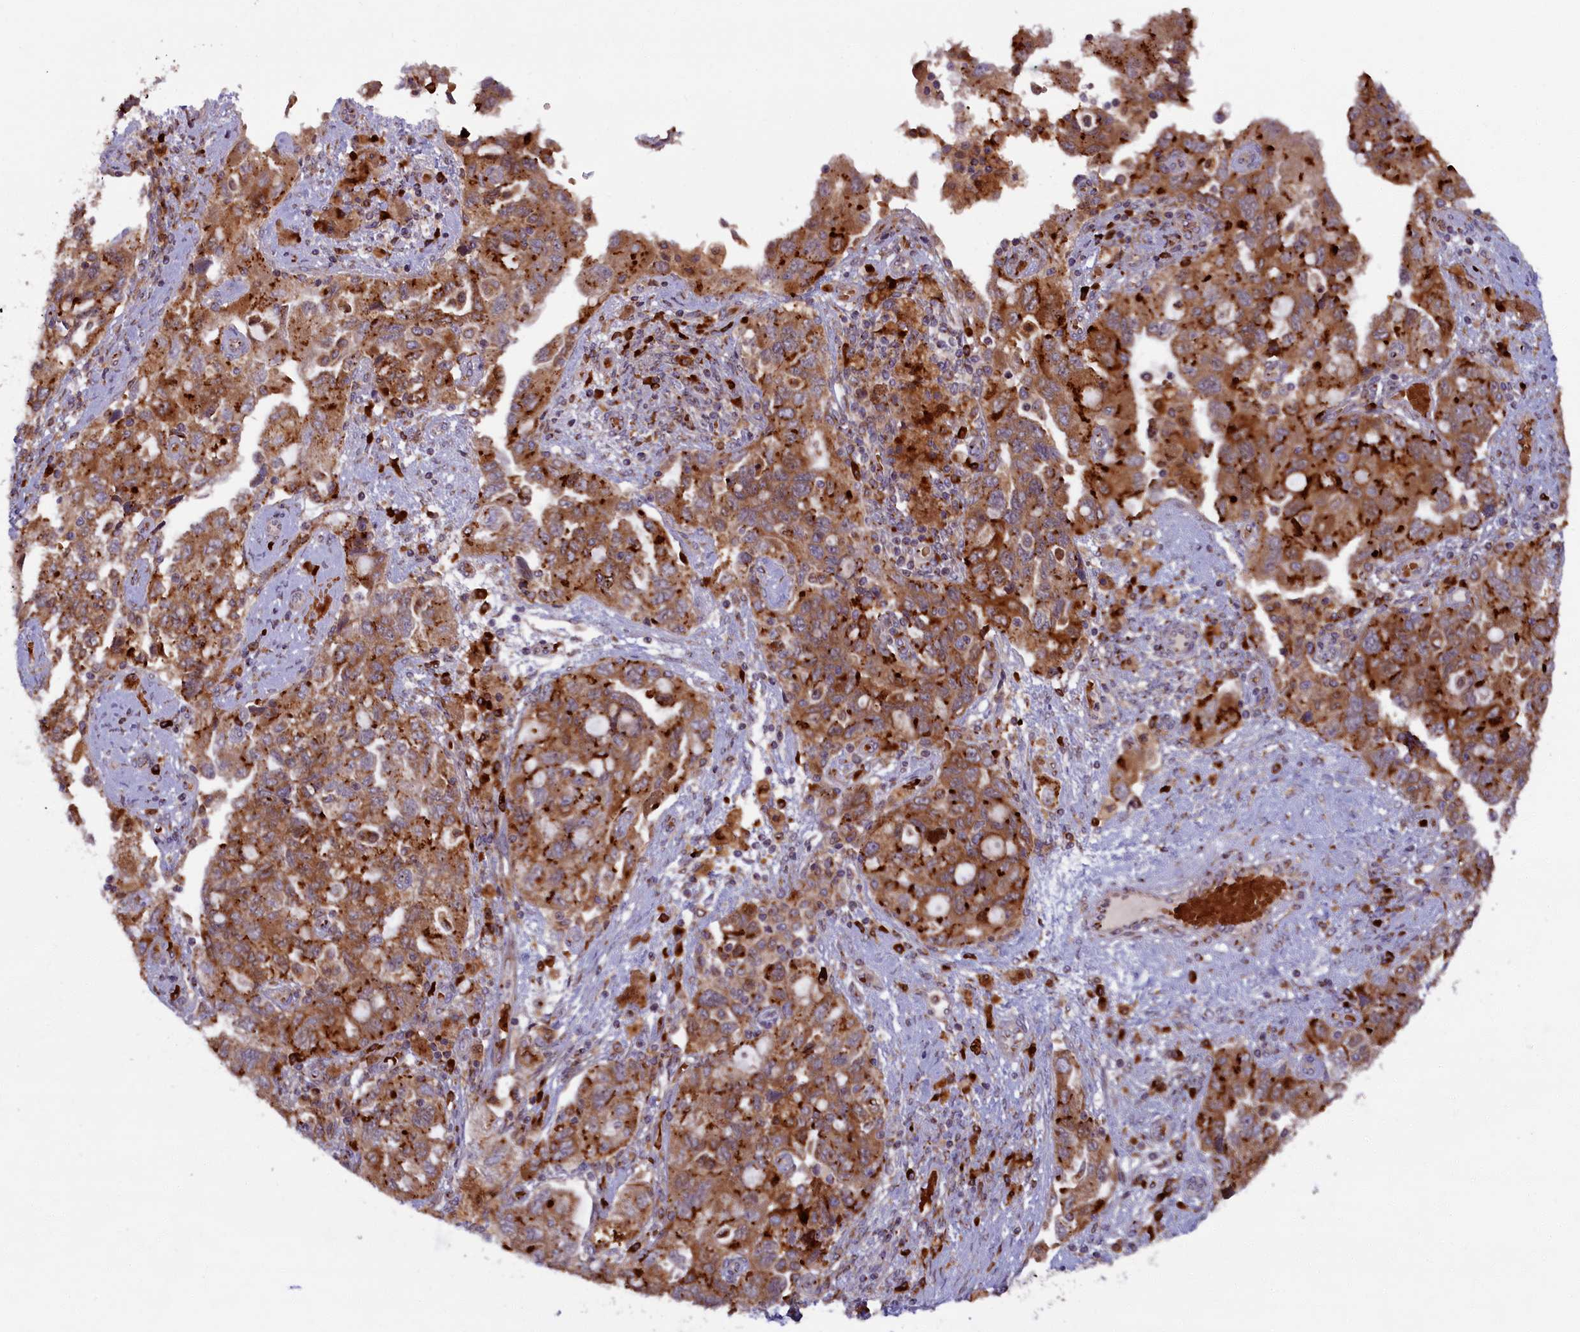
{"staining": {"intensity": "strong", "quantity": ">75%", "location": "cytoplasmic/membranous"}, "tissue": "ovarian cancer", "cell_type": "Tumor cells", "image_type": "cancer", "snomed": [{"axis": "morphology", "description": "Carcinoma, NOS"}, {"axis": "morphology", "description": "Cystadenocarcinoma, serous, NOS"}, {"axis": "topography", "description": "Ovary"}], "caption": "Ovarian cancer stained with a brown dye exhibits strong cytoplasmic/membranous positive staining in approximately >75% of tumor cells.", "gene": "BLVRB", "patient": {"sex": "female", "age": 69}}